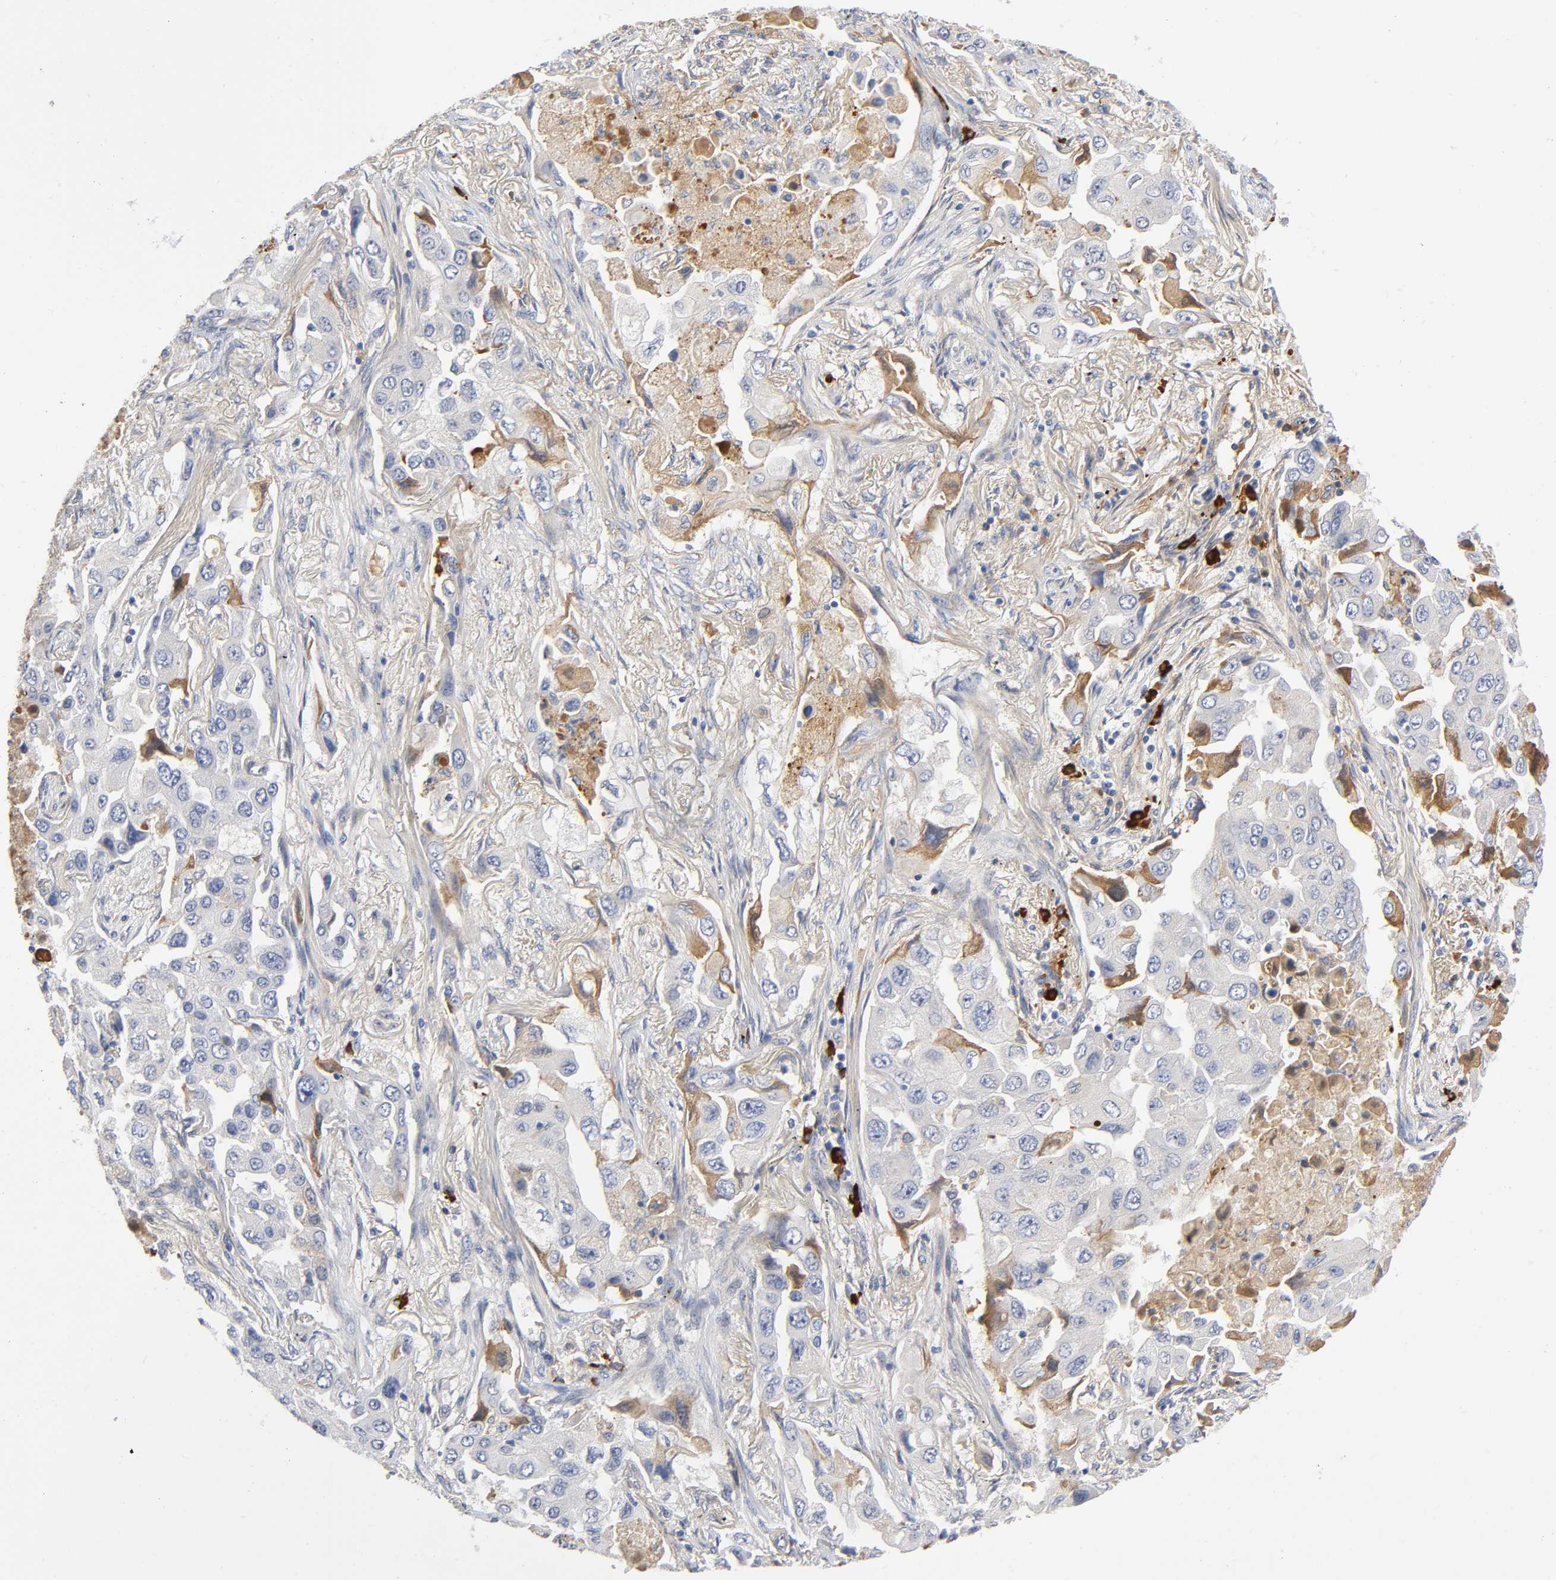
{"staining": {"intensity": "moderate", "quantity": "25%-75%", "location": "cytoplasmic/membranous"}, "tissue": "lung cancer", "cell_type": "Tumor cells", "image_type": "cancer", "snomed": [{"axis": "morphology", "description": "Adenocarcinoma, NOS"}, {"axis": "topography", "description": "Lung"}], "caption": "About 25%-75% of tumor cells in lung cancer (adenocarcinoma) demonstrate moderate cytoplasmic/membranous protein positivity as visualized by brown immunohistochemical staining.", "gene": "NOVA1", "patient": {"sex": "female", "age": 65}}